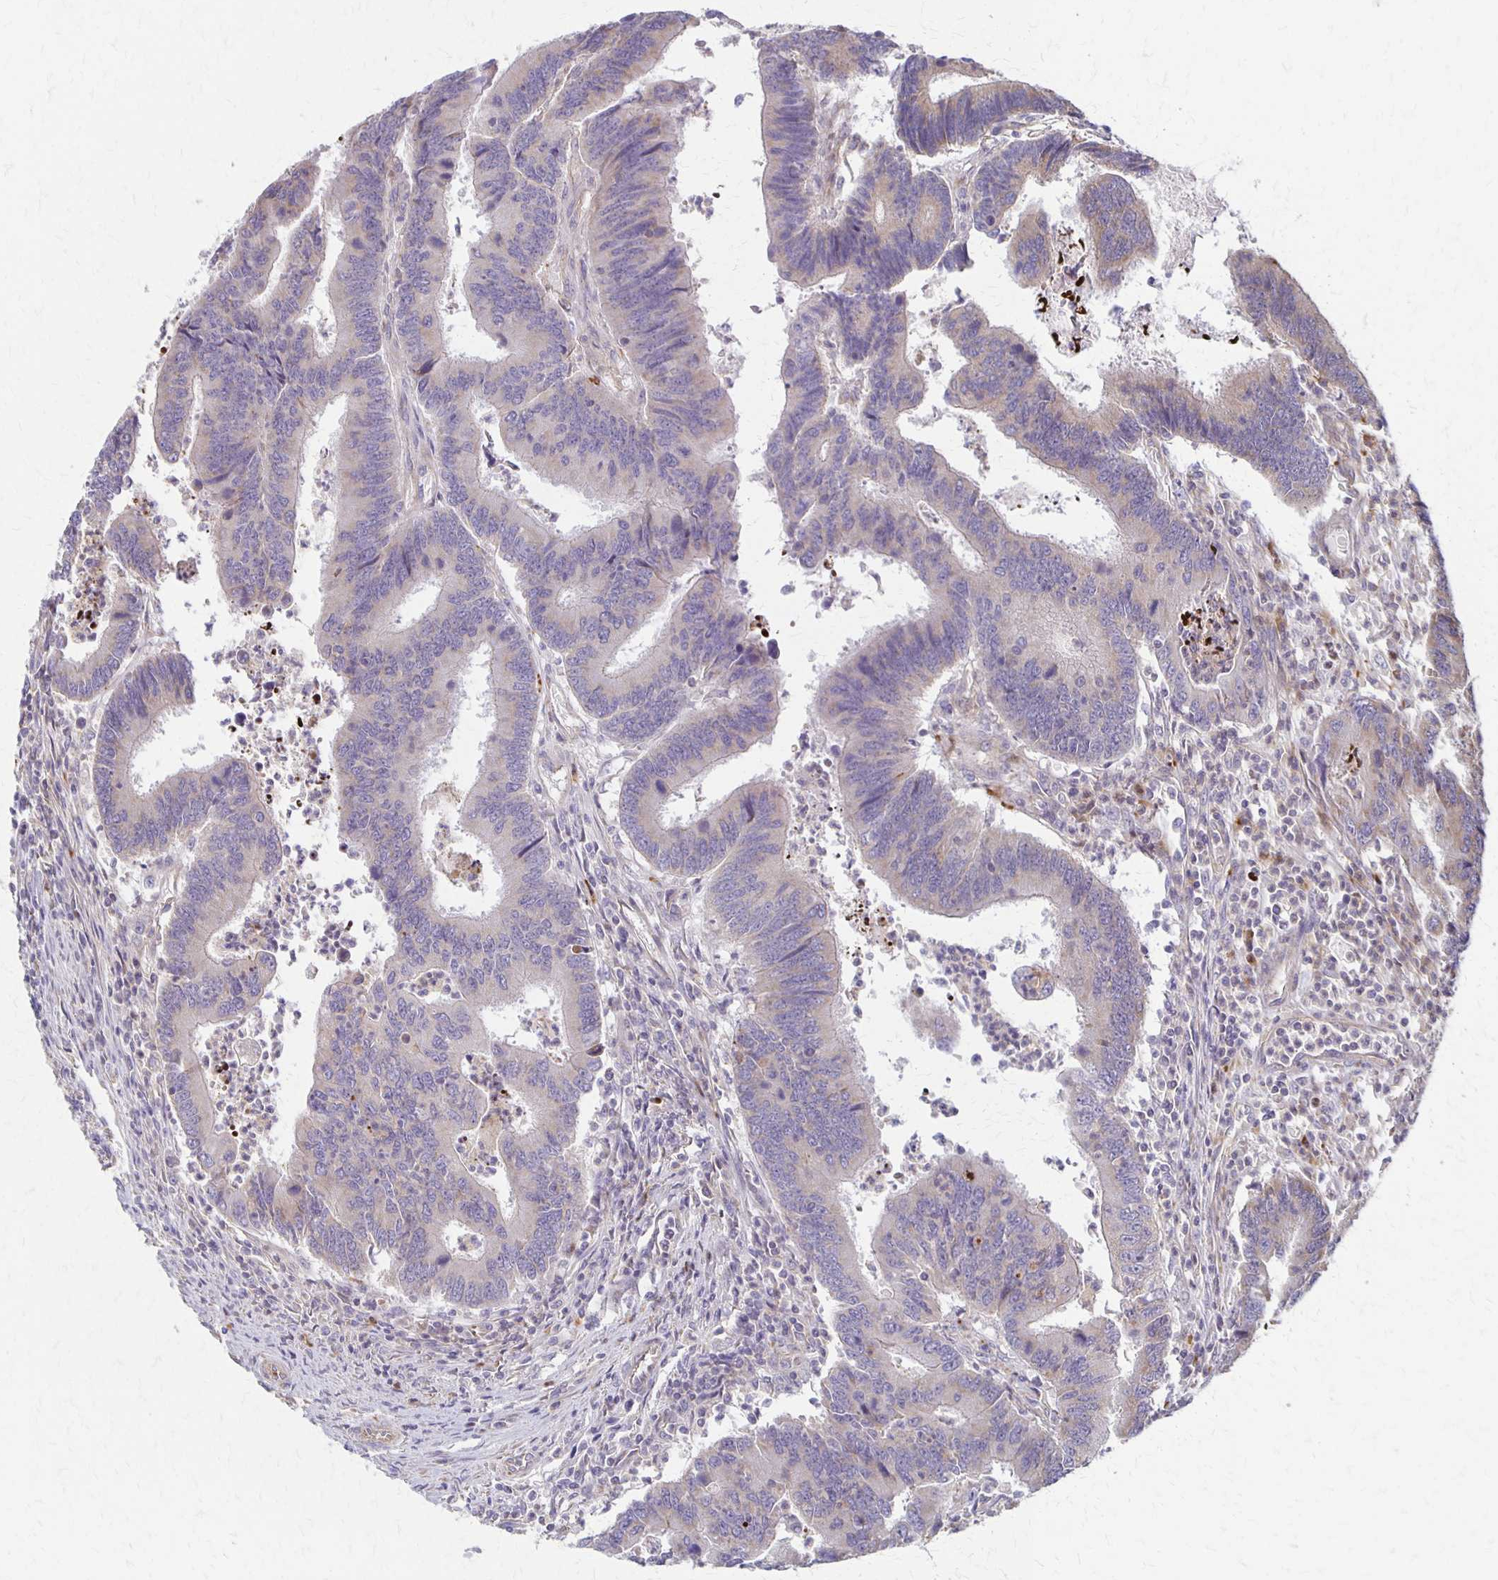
{"staining": {"intensity": "weak", "quantity": "<25%", "location": "cytoplasmic/membranous"}, "tissue": "colorectal cancer", "cell_type": "Tumor cells", "image_type": "cancer", "snomed": [{"axis": "morphology", "description": "Adenocarcinoma, NOS"}, {"axis": "topography", "description": "Colon"}], "caption": "An IHC micrograph of colorectal cancer is shown. There is no staining in tumor cells of colorectal cancer.", "gene": "EIF4EBP2", "patient": {"sex": "female", "age": 67}}